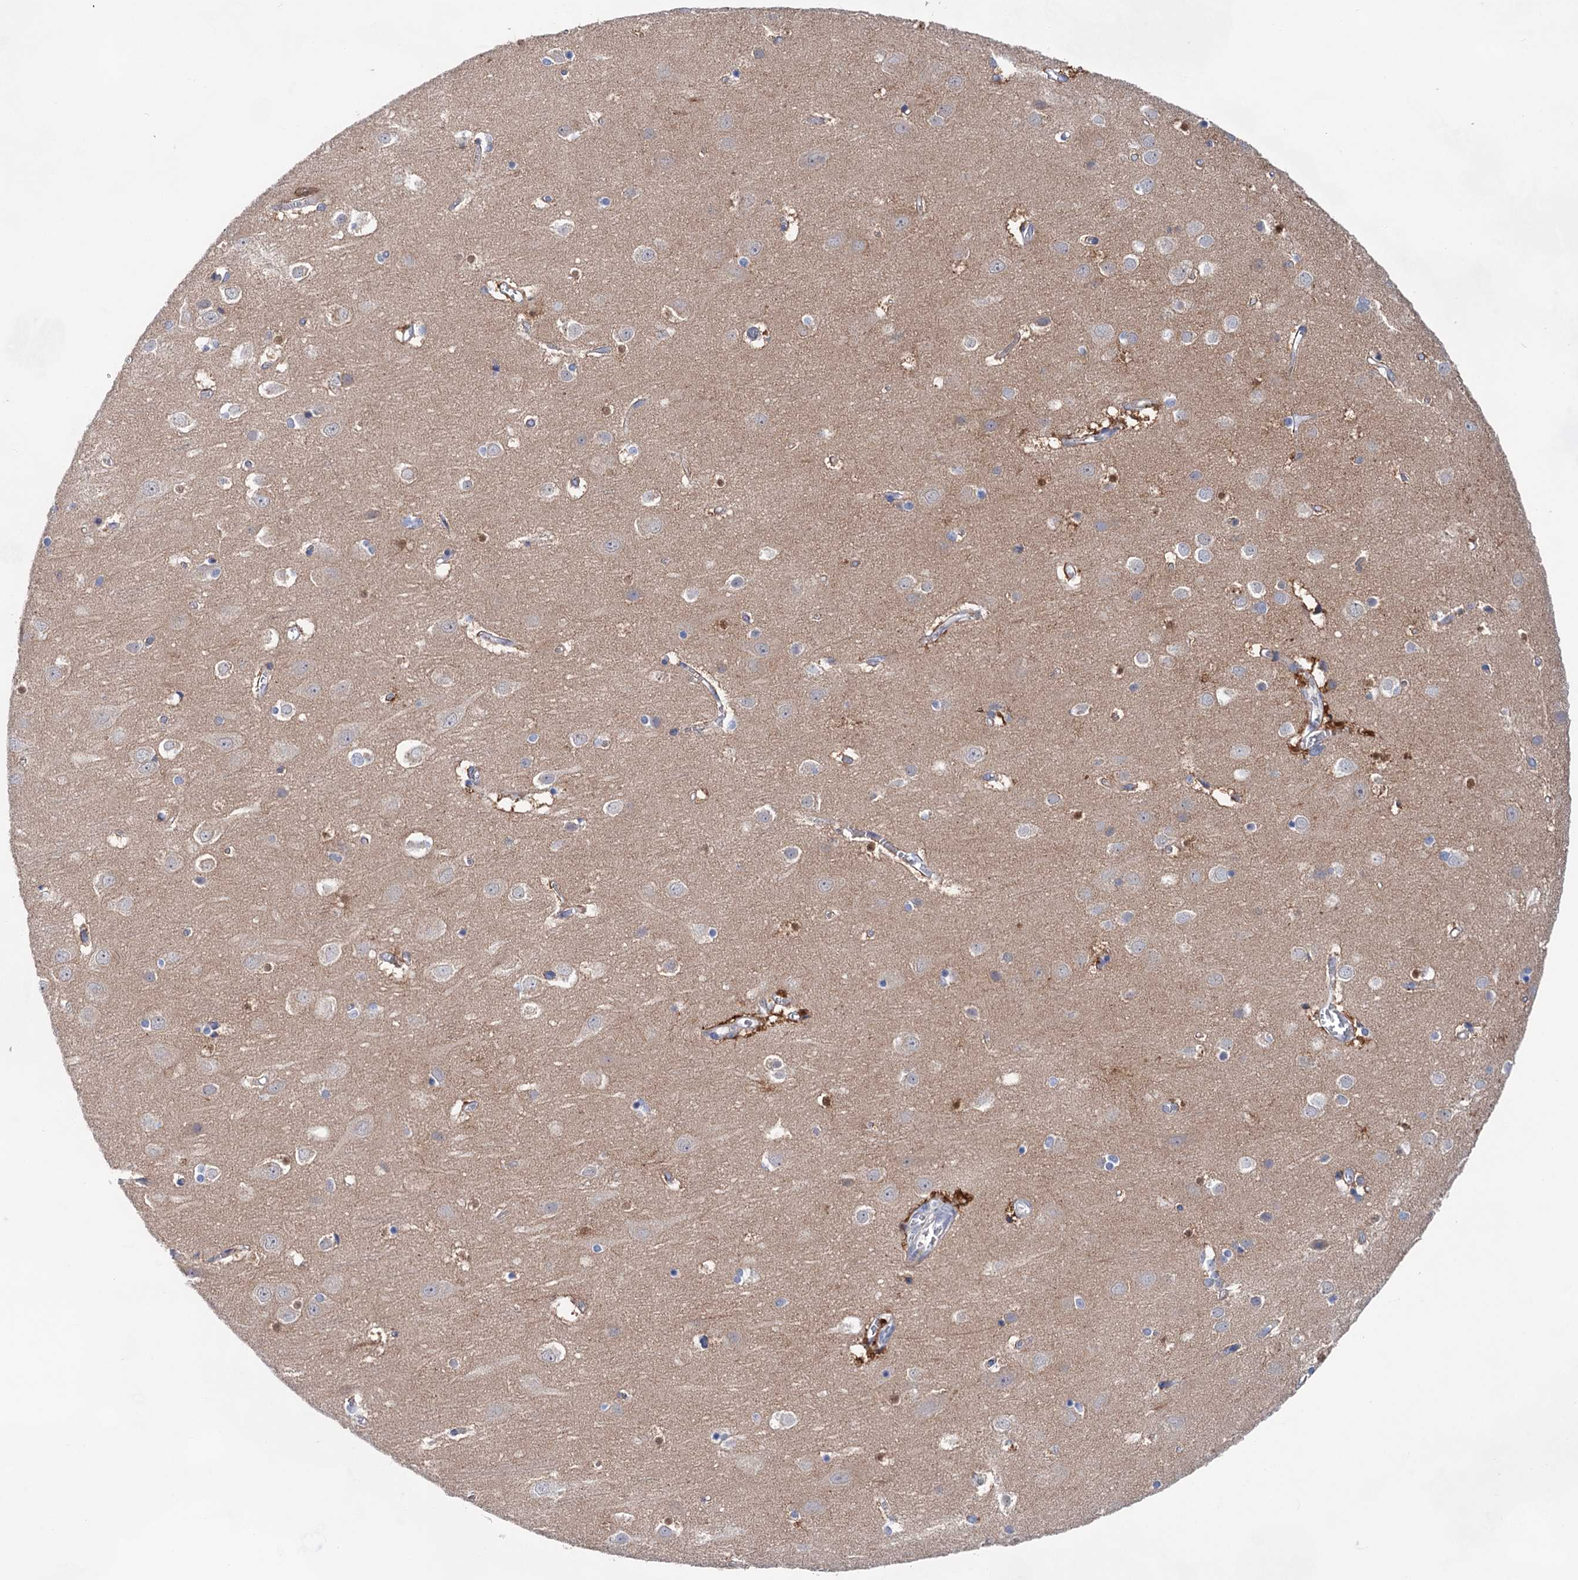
{"staining": {"intensity": "weak", "quantity": "25%-75%", "location": "cytoplasmic/membranous"}, "tissue": "cerebral cortex", "cell_type": "Endothelial cells", "image_type": "normal", "snomed": [{"axis": "morphology", "description": "Normal tissue, NOS"}, {"axis": "topography", "description": "Cerebral cortex"}], "caption": "Endothelial cells reveal low levels of weak cytoplasmic/membranous expression in approximately 25%-75% of cells in unremarkable cerebral cortex. (DAB (3,3'-diaminobenzidine) = brown stain, brightfield microscopy at high magnification).", "gene": "MORN3", "patient": {"sex": "male", "age": 54}}